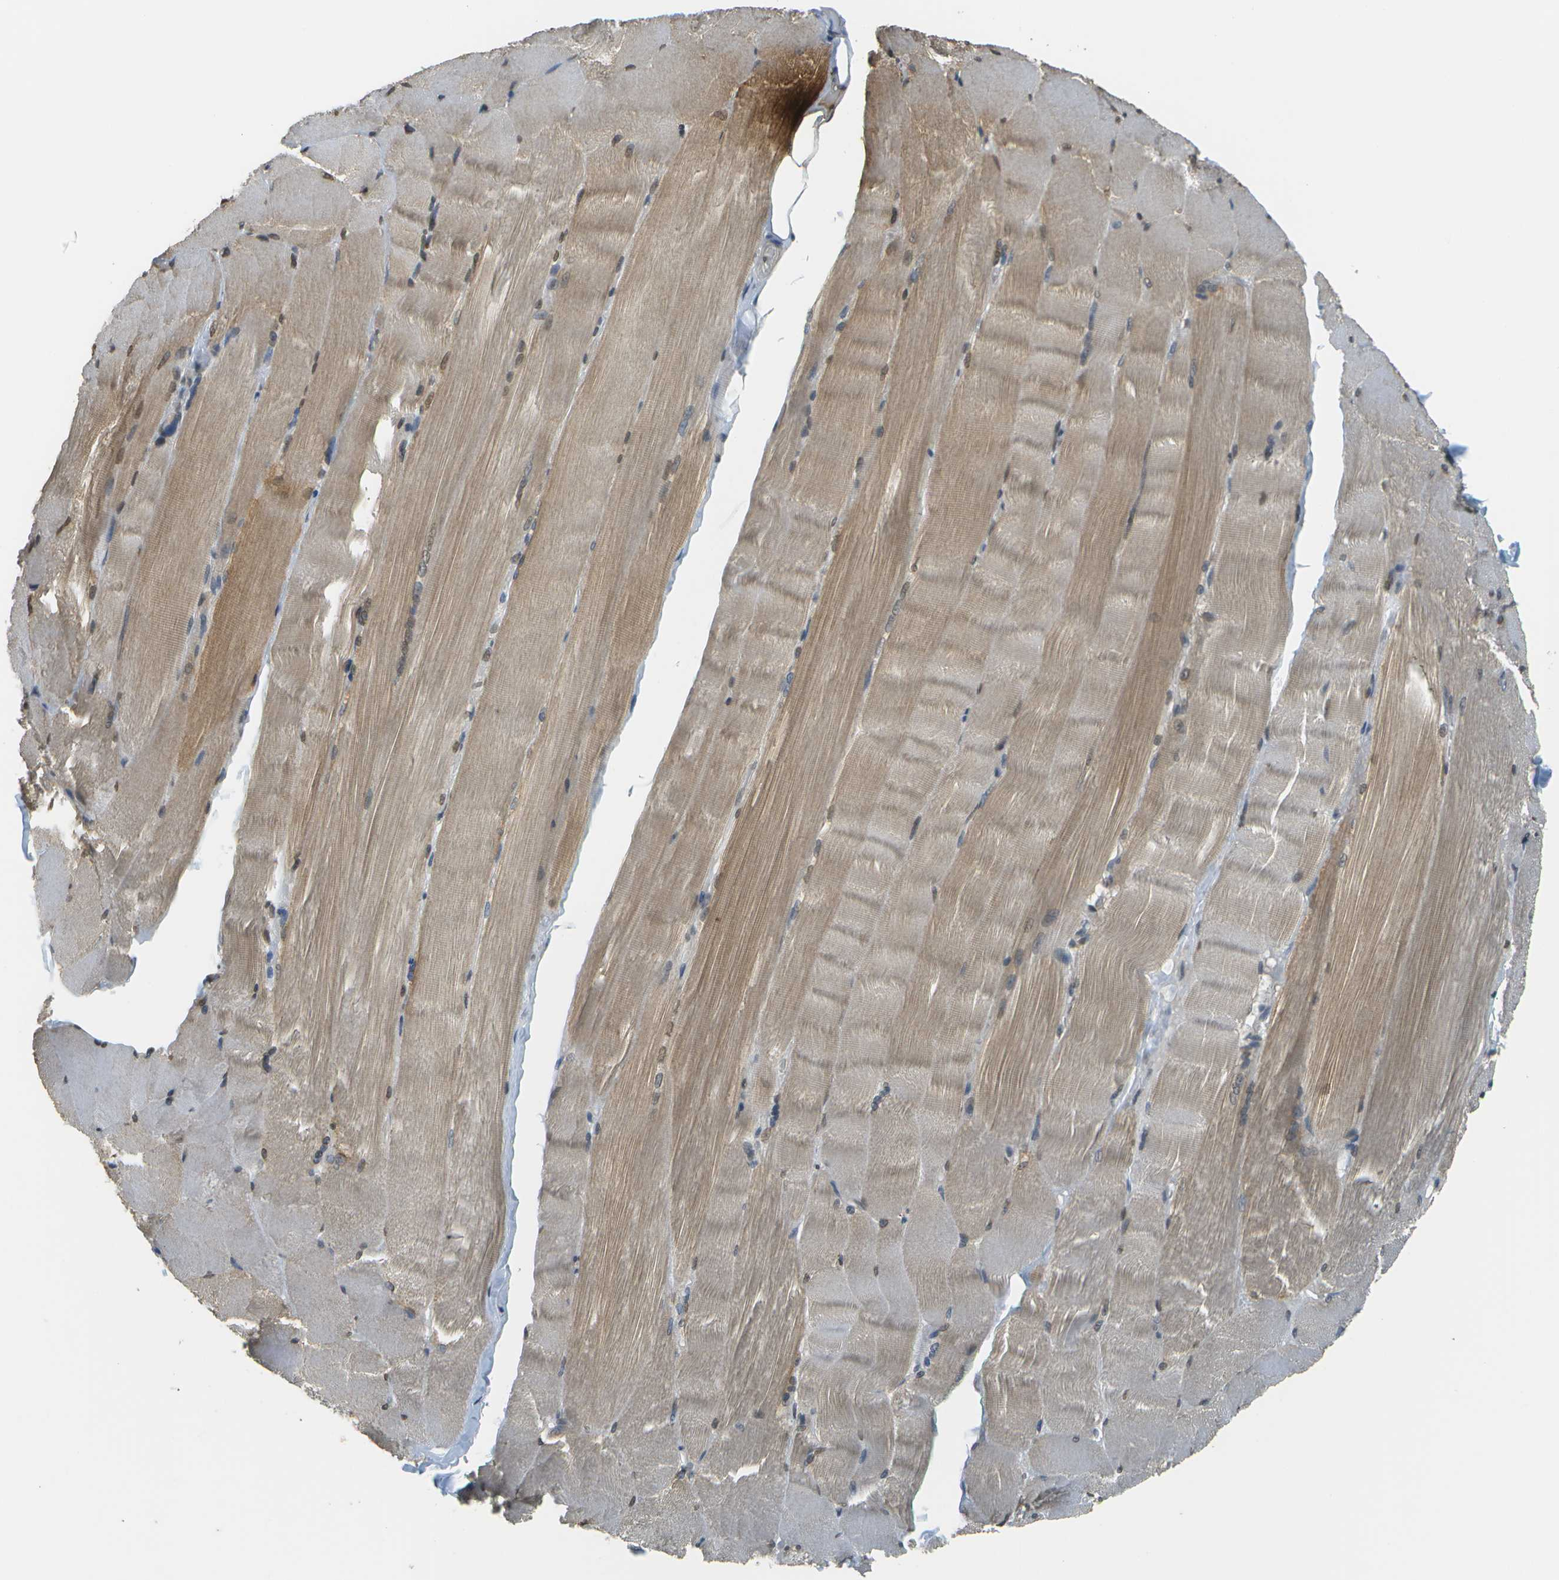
{"staining": {"intensity": "weak", "quantity": ">75%", "location": "cytoplasmic/membranous,nuclear"}, "tissue": "skeletal muscle", "cell_type": "Myocytes", "image_type": "normal", "snomed": [{"axis": "morphology", "description": "Normal tissue, NOS"}, {"axis": "topography", "description": "Skin"}, {"axis": "topography", "description": "Skeletal muscle"}], "caption": "Weak cytoplasmic/membranous,nuclear positivity is seen in about >75% of myocytes in benign skeletal muscle.", "gene": "ABL2", "patient": {"sex": "male", "age": 83}}